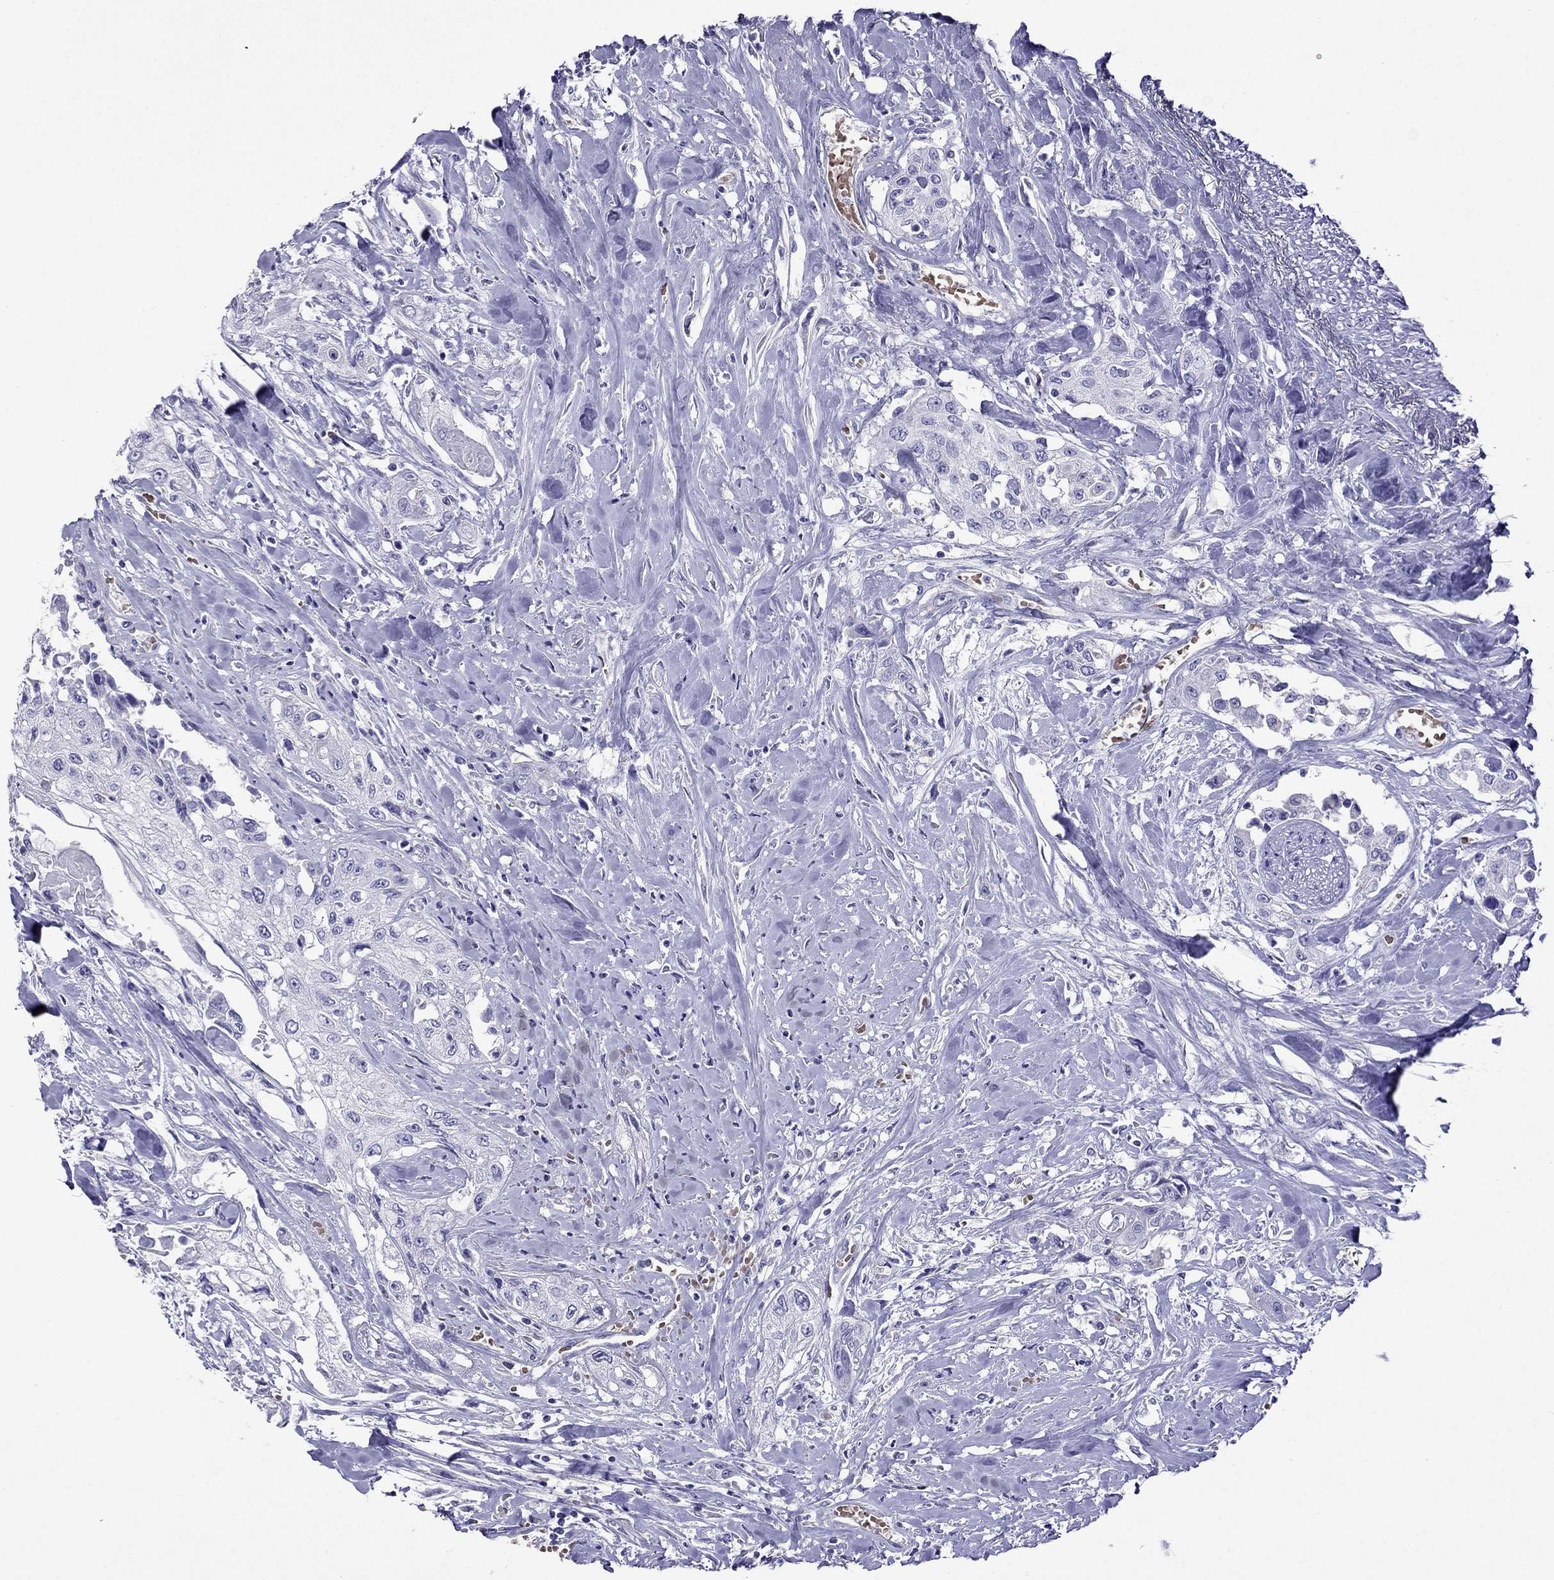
{"staining": {"intensity": "negative", "quantity": "none", "location": "none"}, "tissue": "head and neck cancer", "cell_type": "Tumor cells", "image_type": "cancer", "snomed": [{"axis": "morphology", "description": "Normal tissue, NOS"}, {"axis": "morphology", "description": "Squamous cell carcinoma, NOS"}, {"axis": "topography", "description": "Oral tissue"}, {"axis": "topography", "description": "Peripheral nerve tissue"}, {"axis": "topography", "description": "Head-Neck"}], "caption": "Immunohistochemical staining of head and neck cancer shows no significant positivity in tumor cells. (Immunohistochemistry, brightfield microscopy, high magnification).", "gene": "TDRD1", "patient": {"sex": "female", "age": 59}}